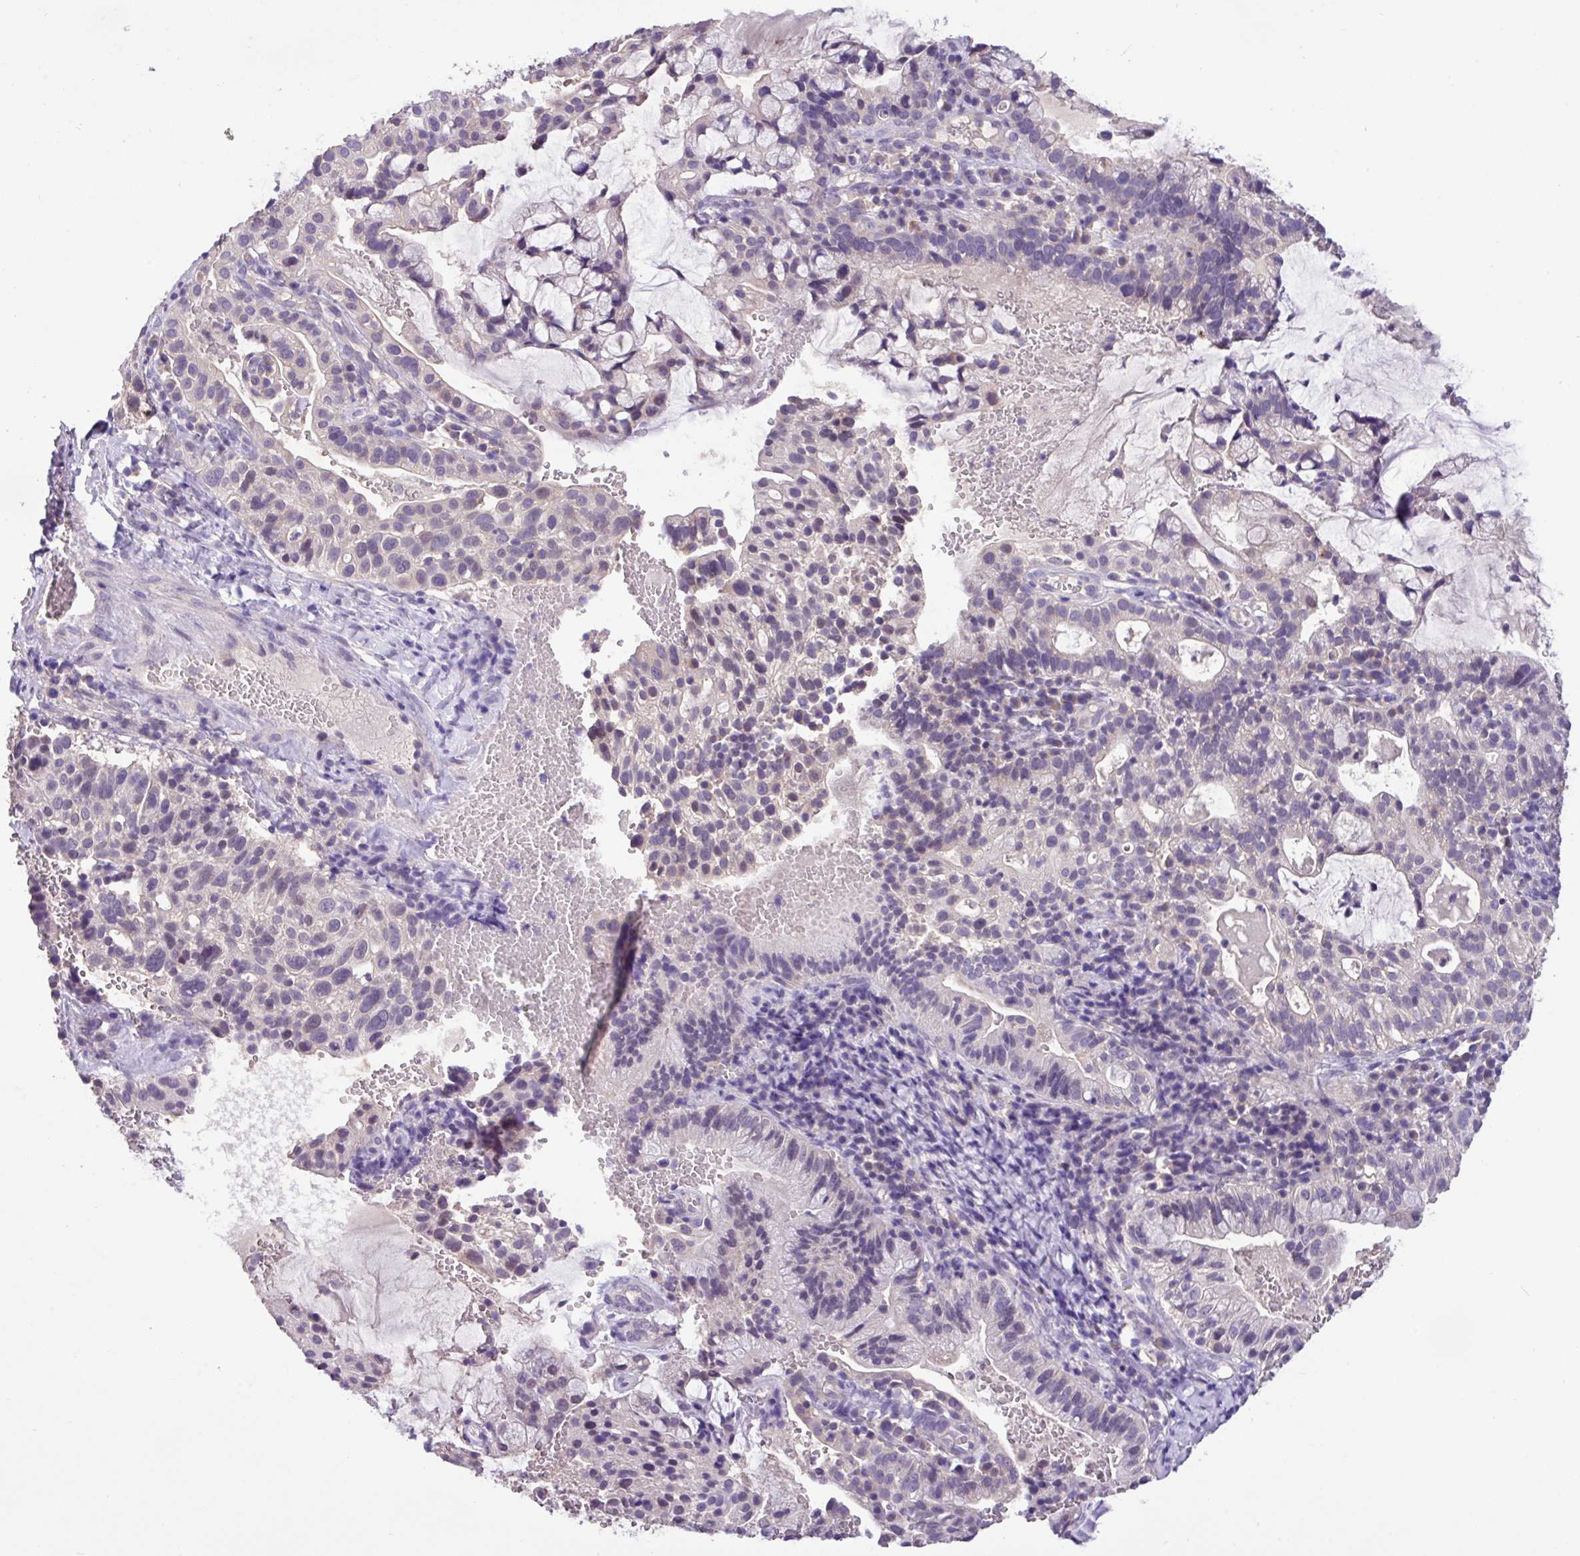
{"staining": {"intensity": "negative", "quantity": "none", "location": "none"}, "tissue": "cervical cancer", "cell_type": "Tumor cells", "image_type": "cancer", "snomed": [{"axis": "morphology", "description": "Adenocarcinoma, NOS"}, {"axis": "topography", "description": "Cervix"}], "caption": "Immunohistochemical staining of cervical cancer (adenocarcinoma) displays no significant expression in tumor cells.", "gene": "PAX8", "patient": {"sex": "female", "age": 41}}